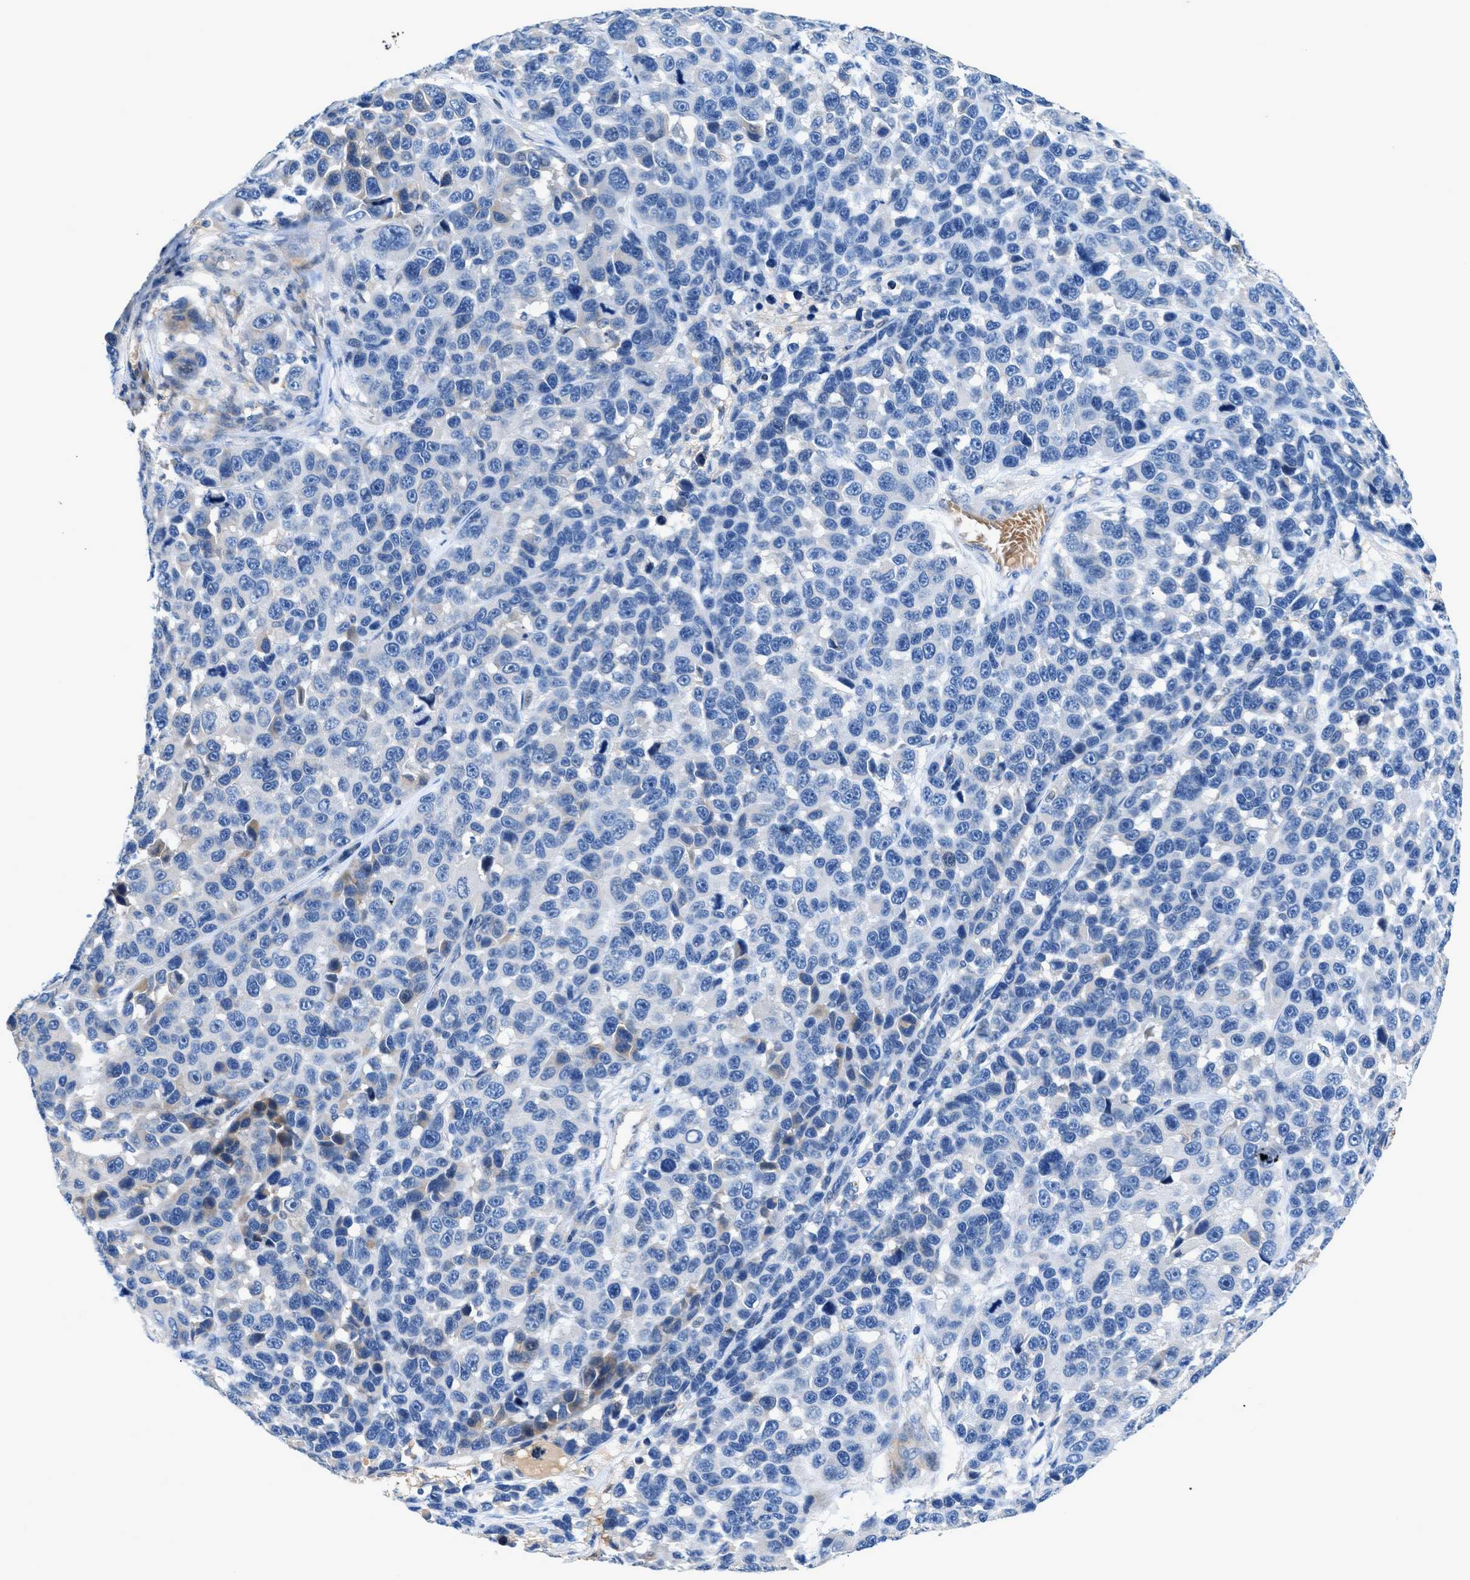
{"staining": {"intensity": "negative", "quantity": "none", "location": "none"}, "tissue": "melanoma", "cell_type": "Tumor cells", "image_type": "cancer", "snomed": [{"axis": "morphology", "description": "Malignant melanoma, NOS"}, {"axis": "topography", "description": "Skin"}], "caption": "DAB (3,3'-diaminobenzidine) immunohistochemical staining of malignant melanoma demonstrates no significant staining in tumor cells.", "gene": "RWDD2B", "patient": {"sex": "male", "age": 53}}